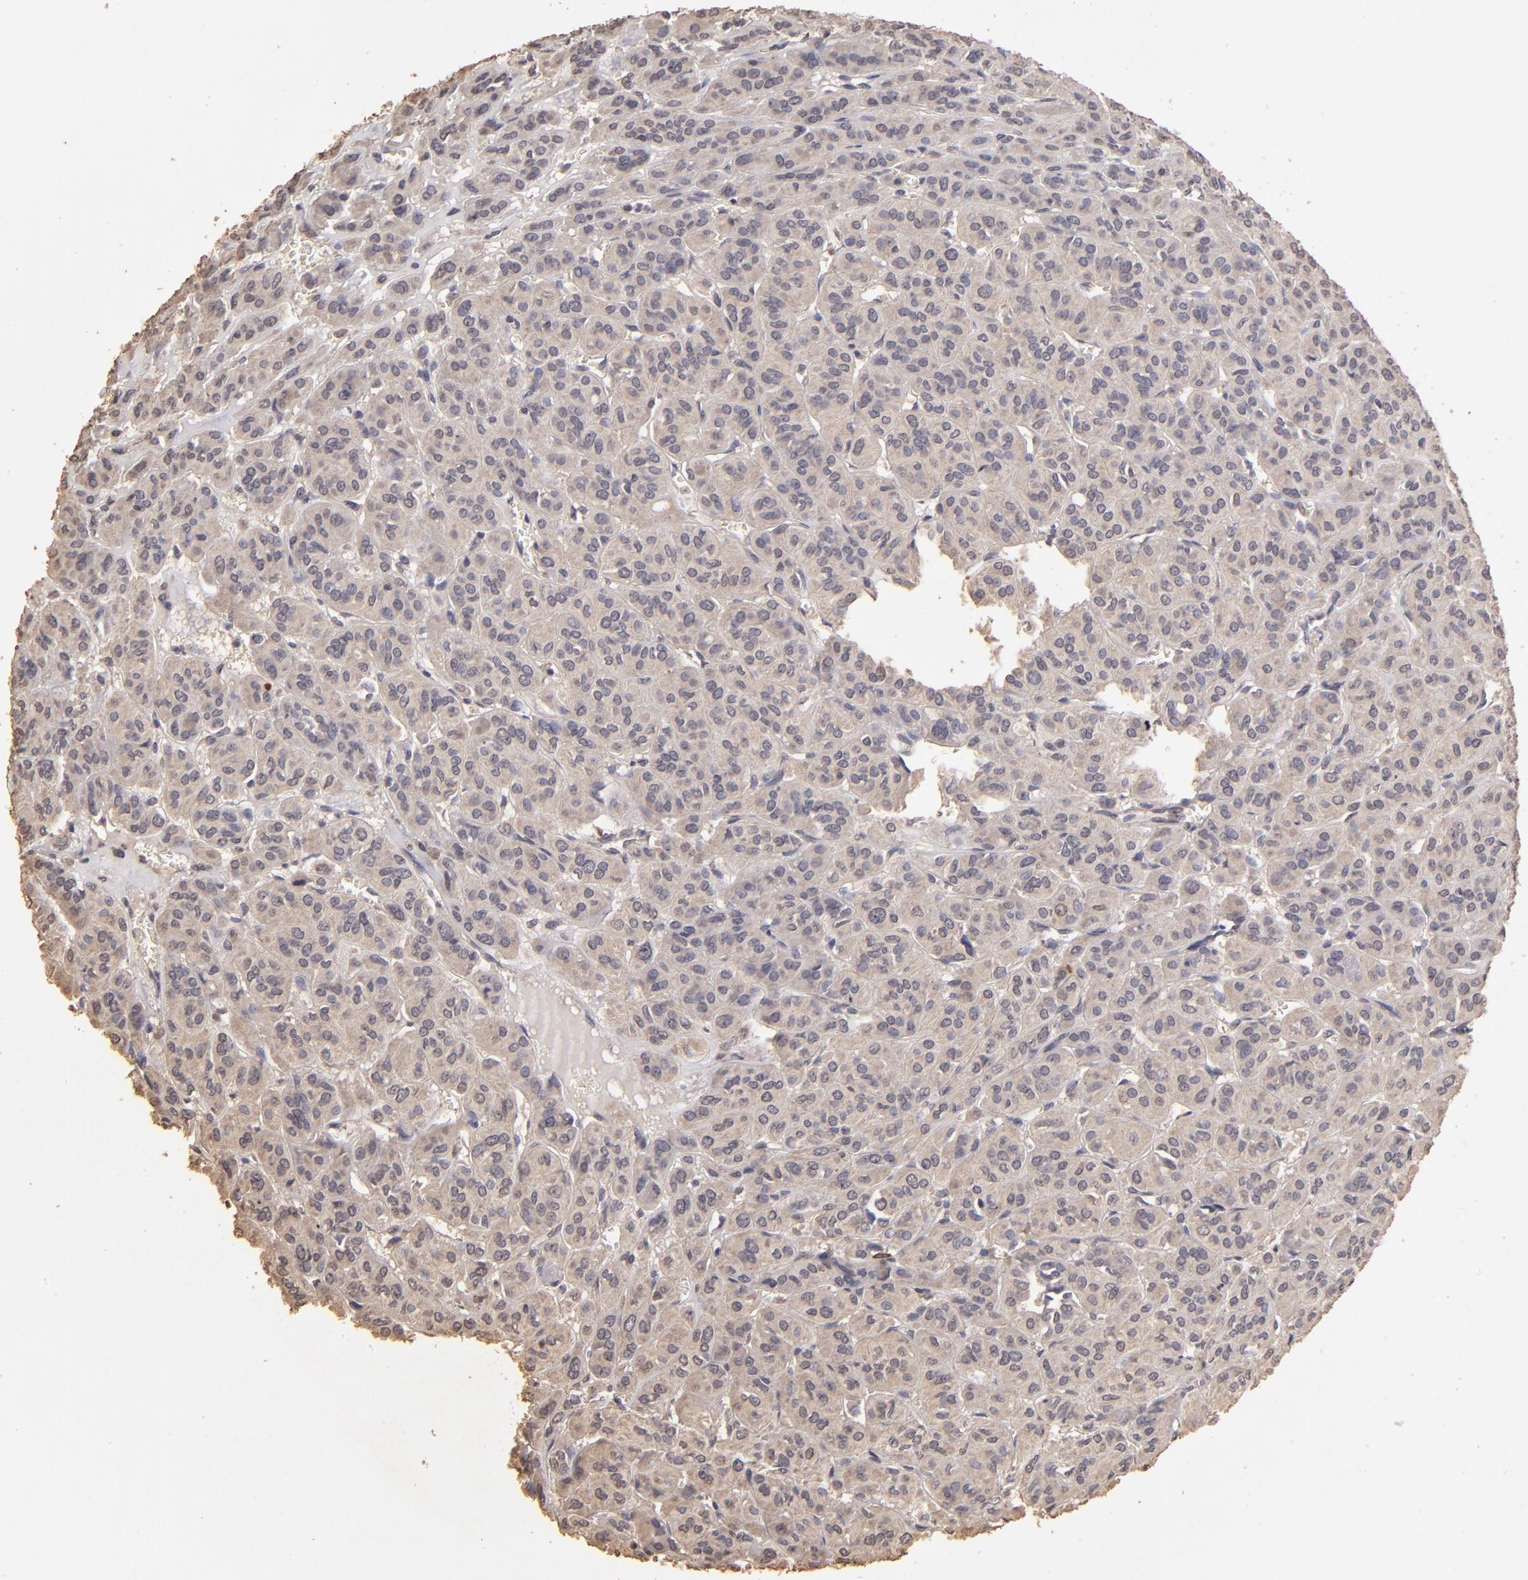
{"staining": {"intensity": "weak", "quantity": "25%-75%", "location": "cytoplasmic/membranous"}, "tissue": "thyroid cancer", "cell_type": "Tumor cells", "image_type": "cancer", "snomed": [{"axis": "morphology", "description": "Follicular adenoma carcinoma, NOS"}, {"axis": "topography", "description": "Thyroid gland"}], "caption": "Protein staining of thyroid cancer (follicular adenoma carcinoma) tissue demonstrates weak cytoplasmic/membranous staining in about 25%-75% of tumor cells.", "gene": "OPHN1", "patient": {"sex": "female", "age": 71}}